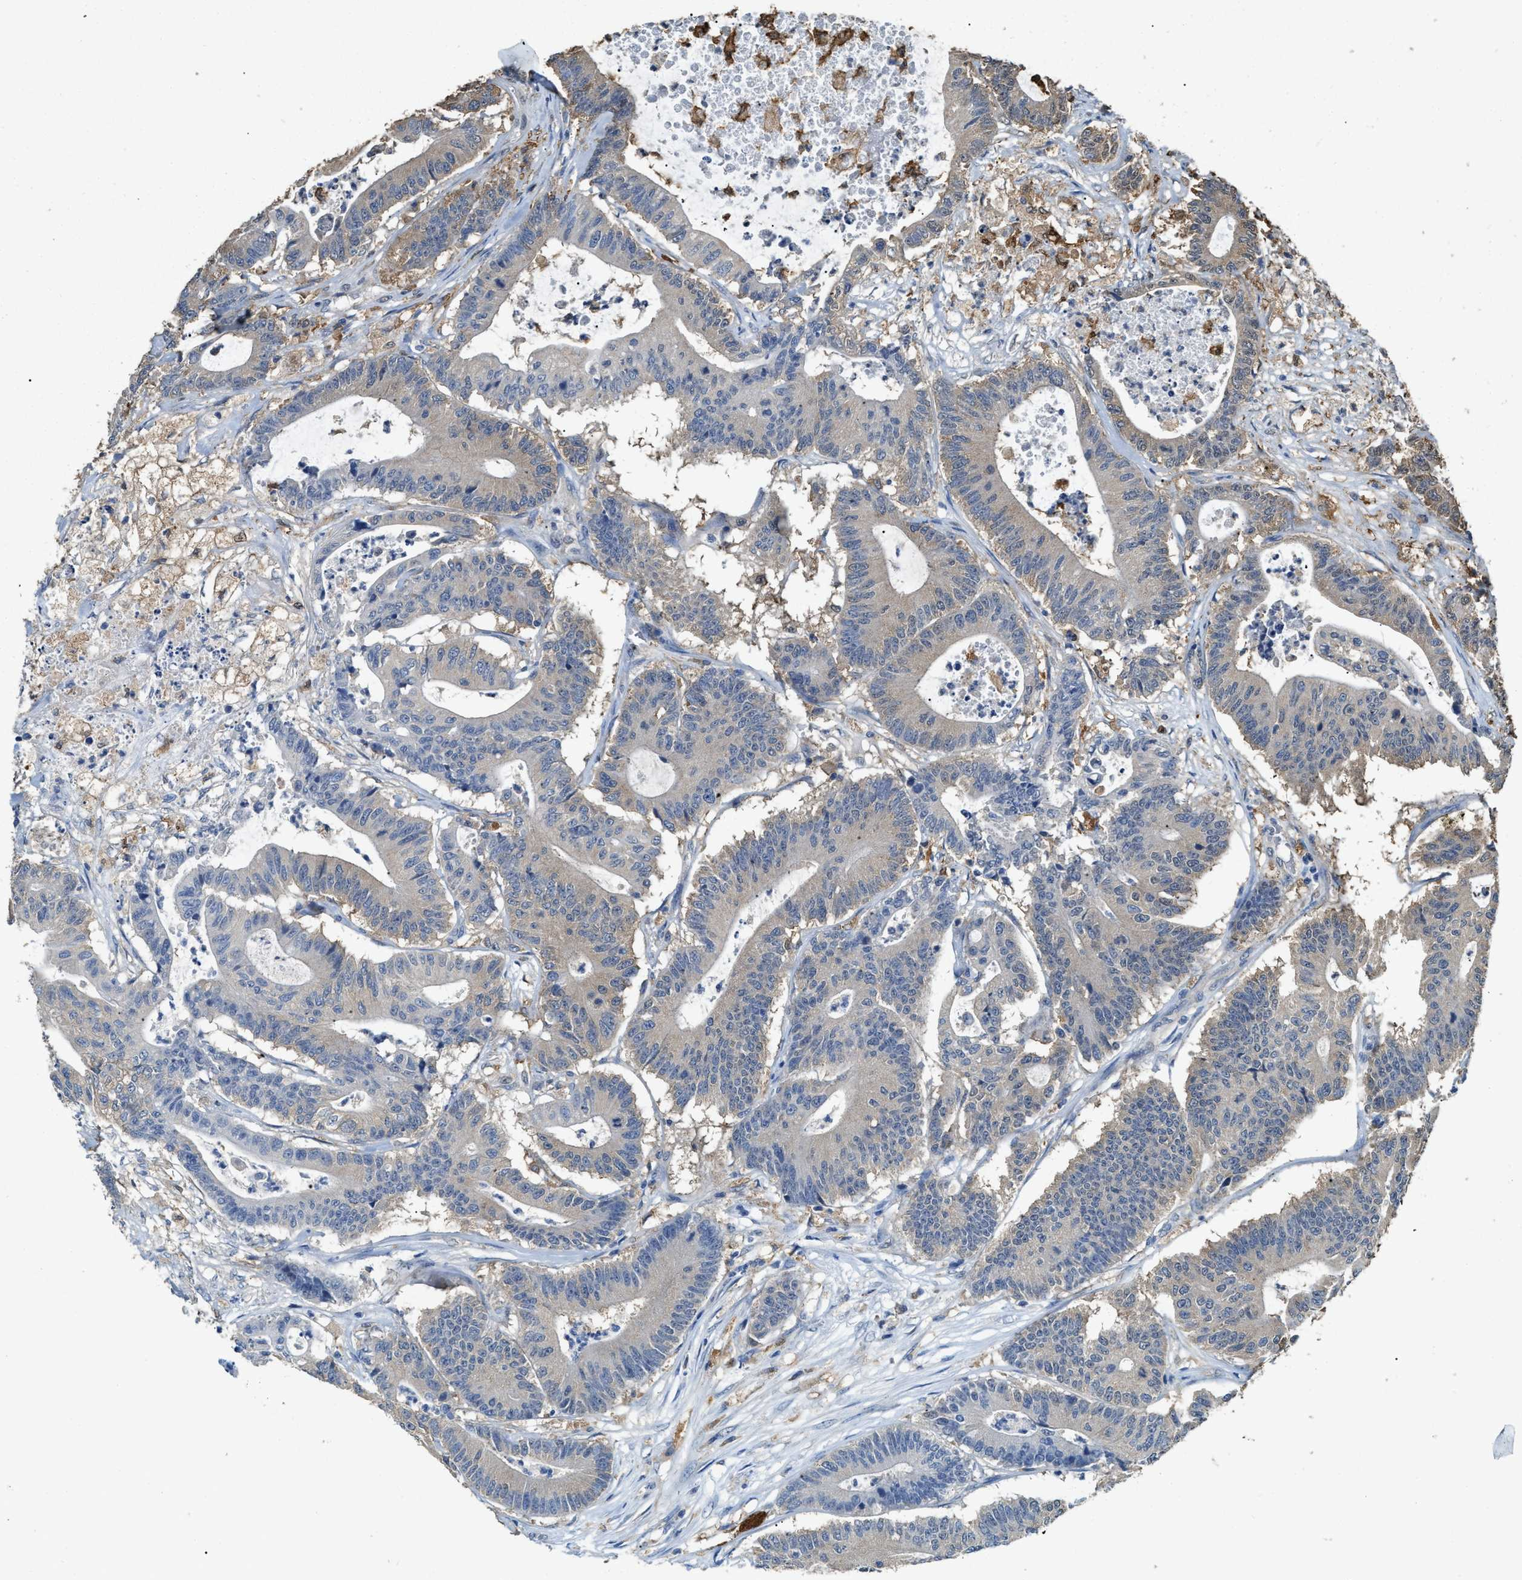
{"staining": {"intensity": "moderate", "quantity": "25%-75%", "location": "cytoplasmic/membranous"}, "tissue": "colorectal cancer", "cell_type": "Tumor cells", "image_type": "cancer", "snomed": [{"axis": "morphology", "description": "Adenocarcinoma, NOS"}, {"axis": "topography", "description": "Colon"}], "caption": "Tumor cells reveal moderate cytoplasmic/membranous positivity in about 25%-75% of cells in colorectal adenocarcinoma.", "gene": "GCN1", "patient": {"sex": "female", "age": 84}}